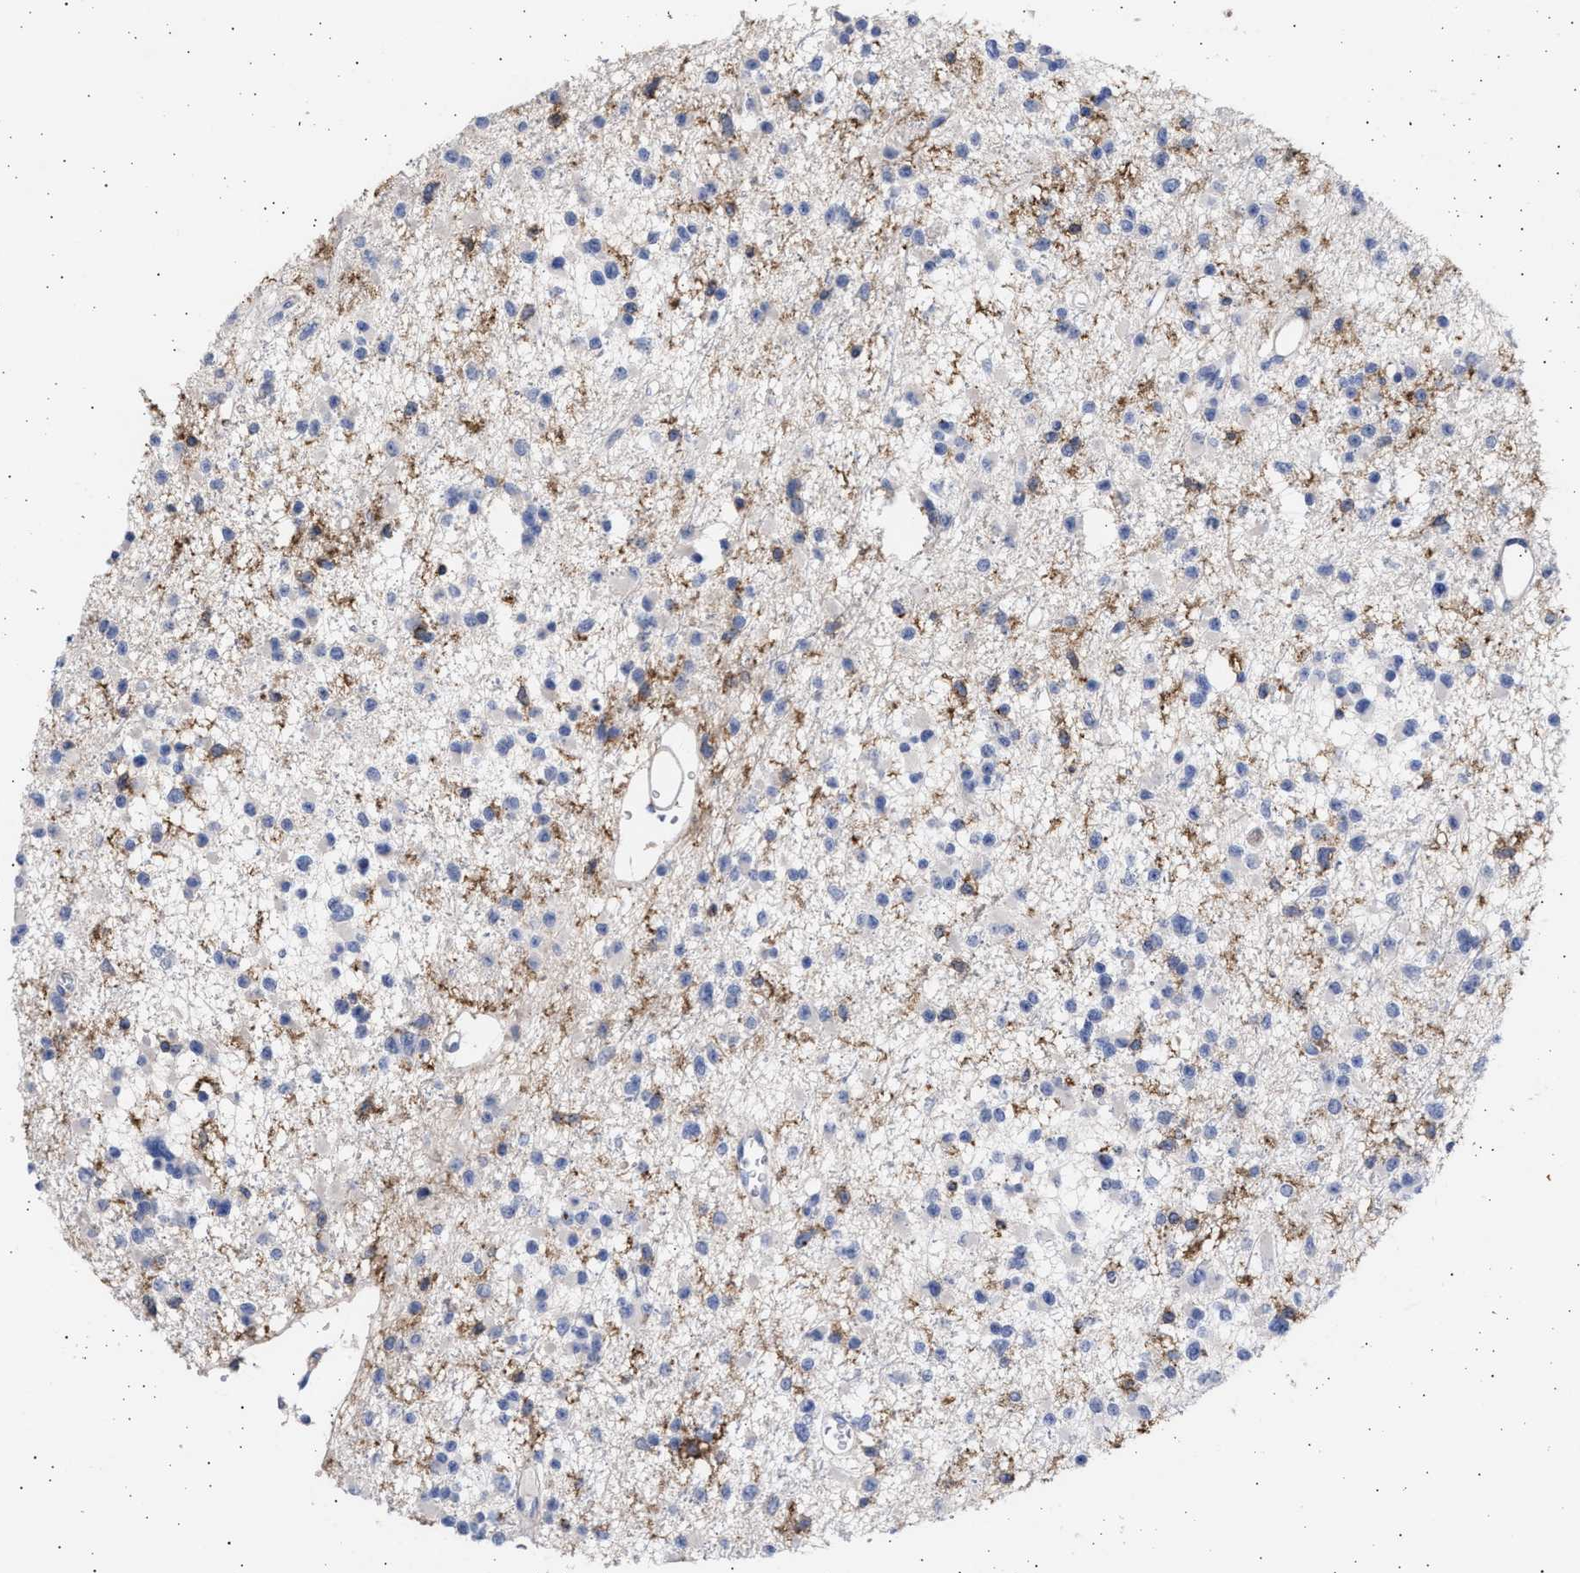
{"staining": {"intensity": "weak", "quantity": "<25%", "location": "cytoplasmic/membranous"}, "tissue": "glioma", "cell_type": "Tumor cells", "image_type": "cancer", "snomed": [{"axis": "morphology", "description": "Glioma, malignant, Low grade"}, {"axis": "topography", "description": "Brain"}], "caption": "Human glioma stained for a protein using immunohistochemistry shows no expression in tumor cells.", "gene": "FCER1A", "patient": {"sex": "female", "age": 22}}